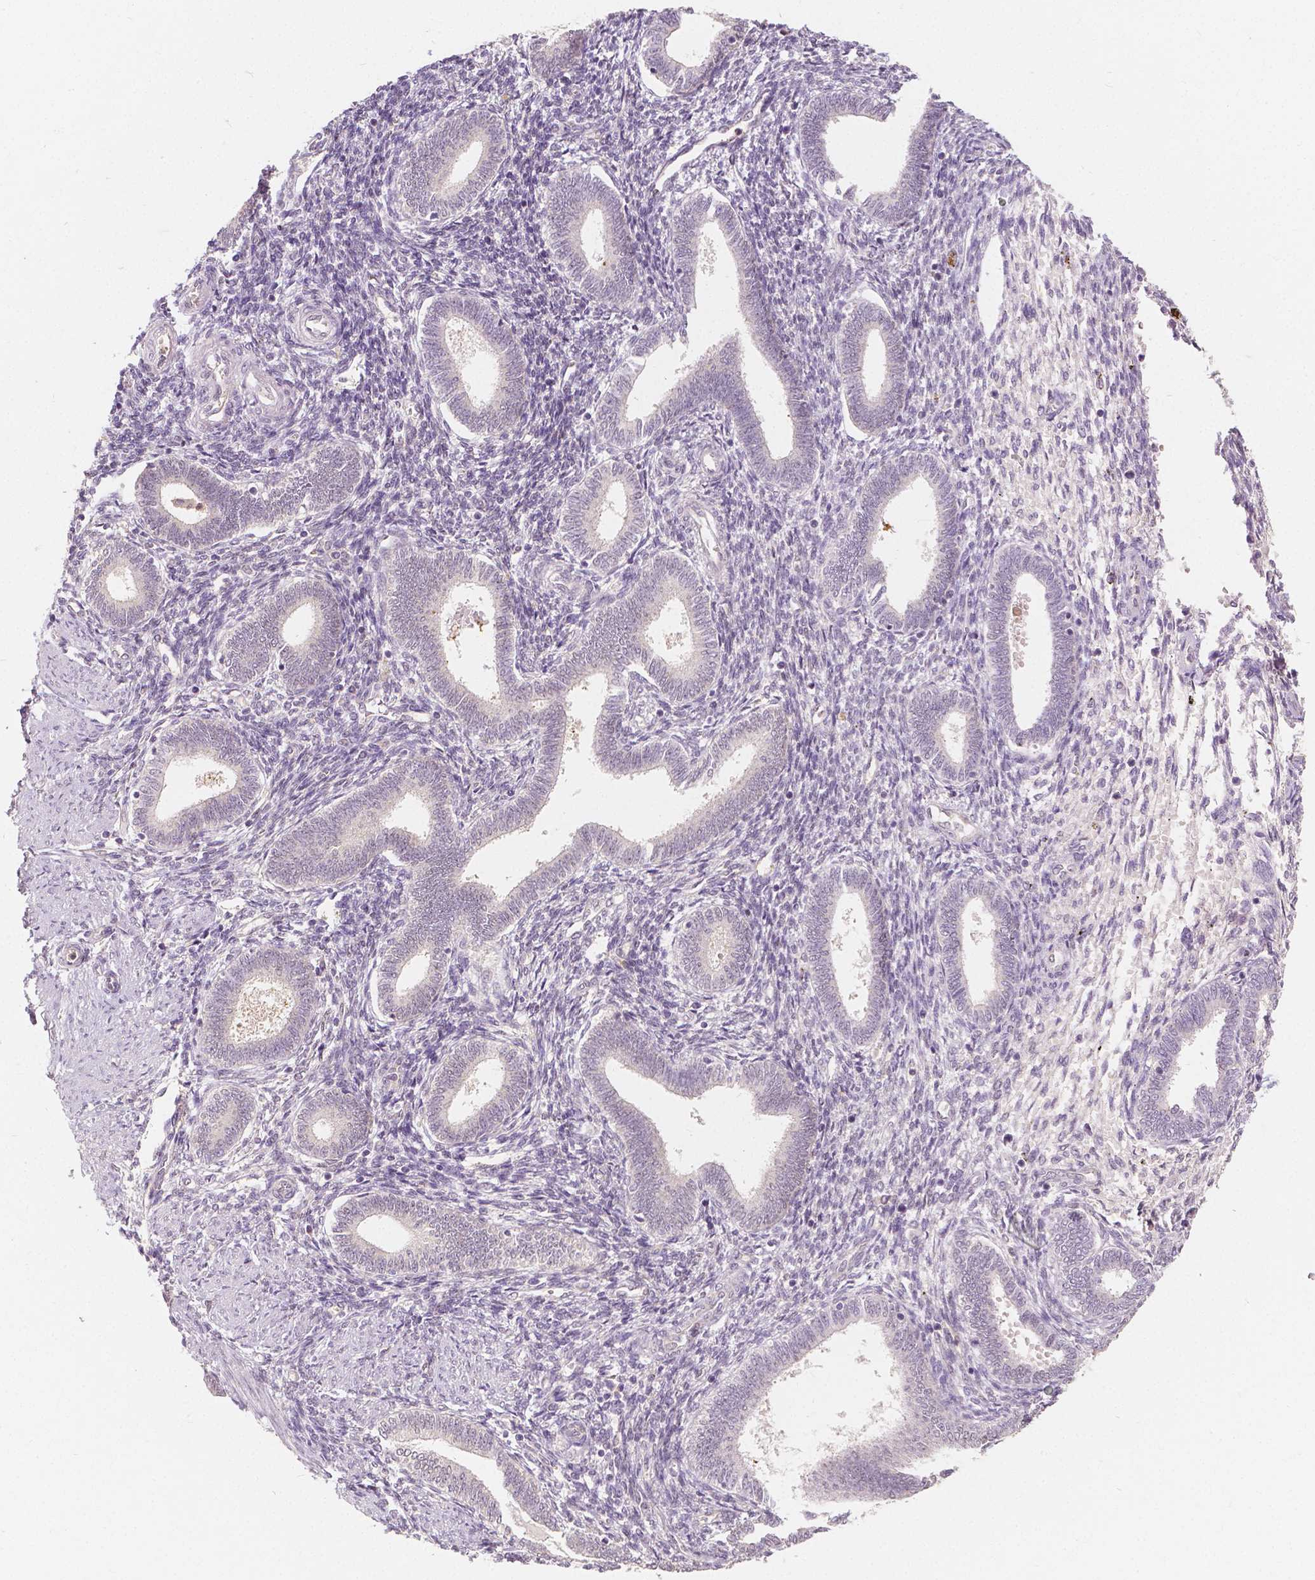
{"staining": {"intensity": "negative", "quantity": "none", "location": "none"}, "tissue": "endometrium", "cell_type": "Cells in endometrial stroma", "image_type": "normal", "snomed": [{"axis": "morphology", "description": "Normal tissue, NOS"}, {"axis": "topography", "description": "Endometrium"}], "caption": "Photomicrograph shows no protein staining in cells in endometrial stroma of unremarkable endometrium.", "gene": "NAPRT", "patient": {"sex": "female", "age": 42}}